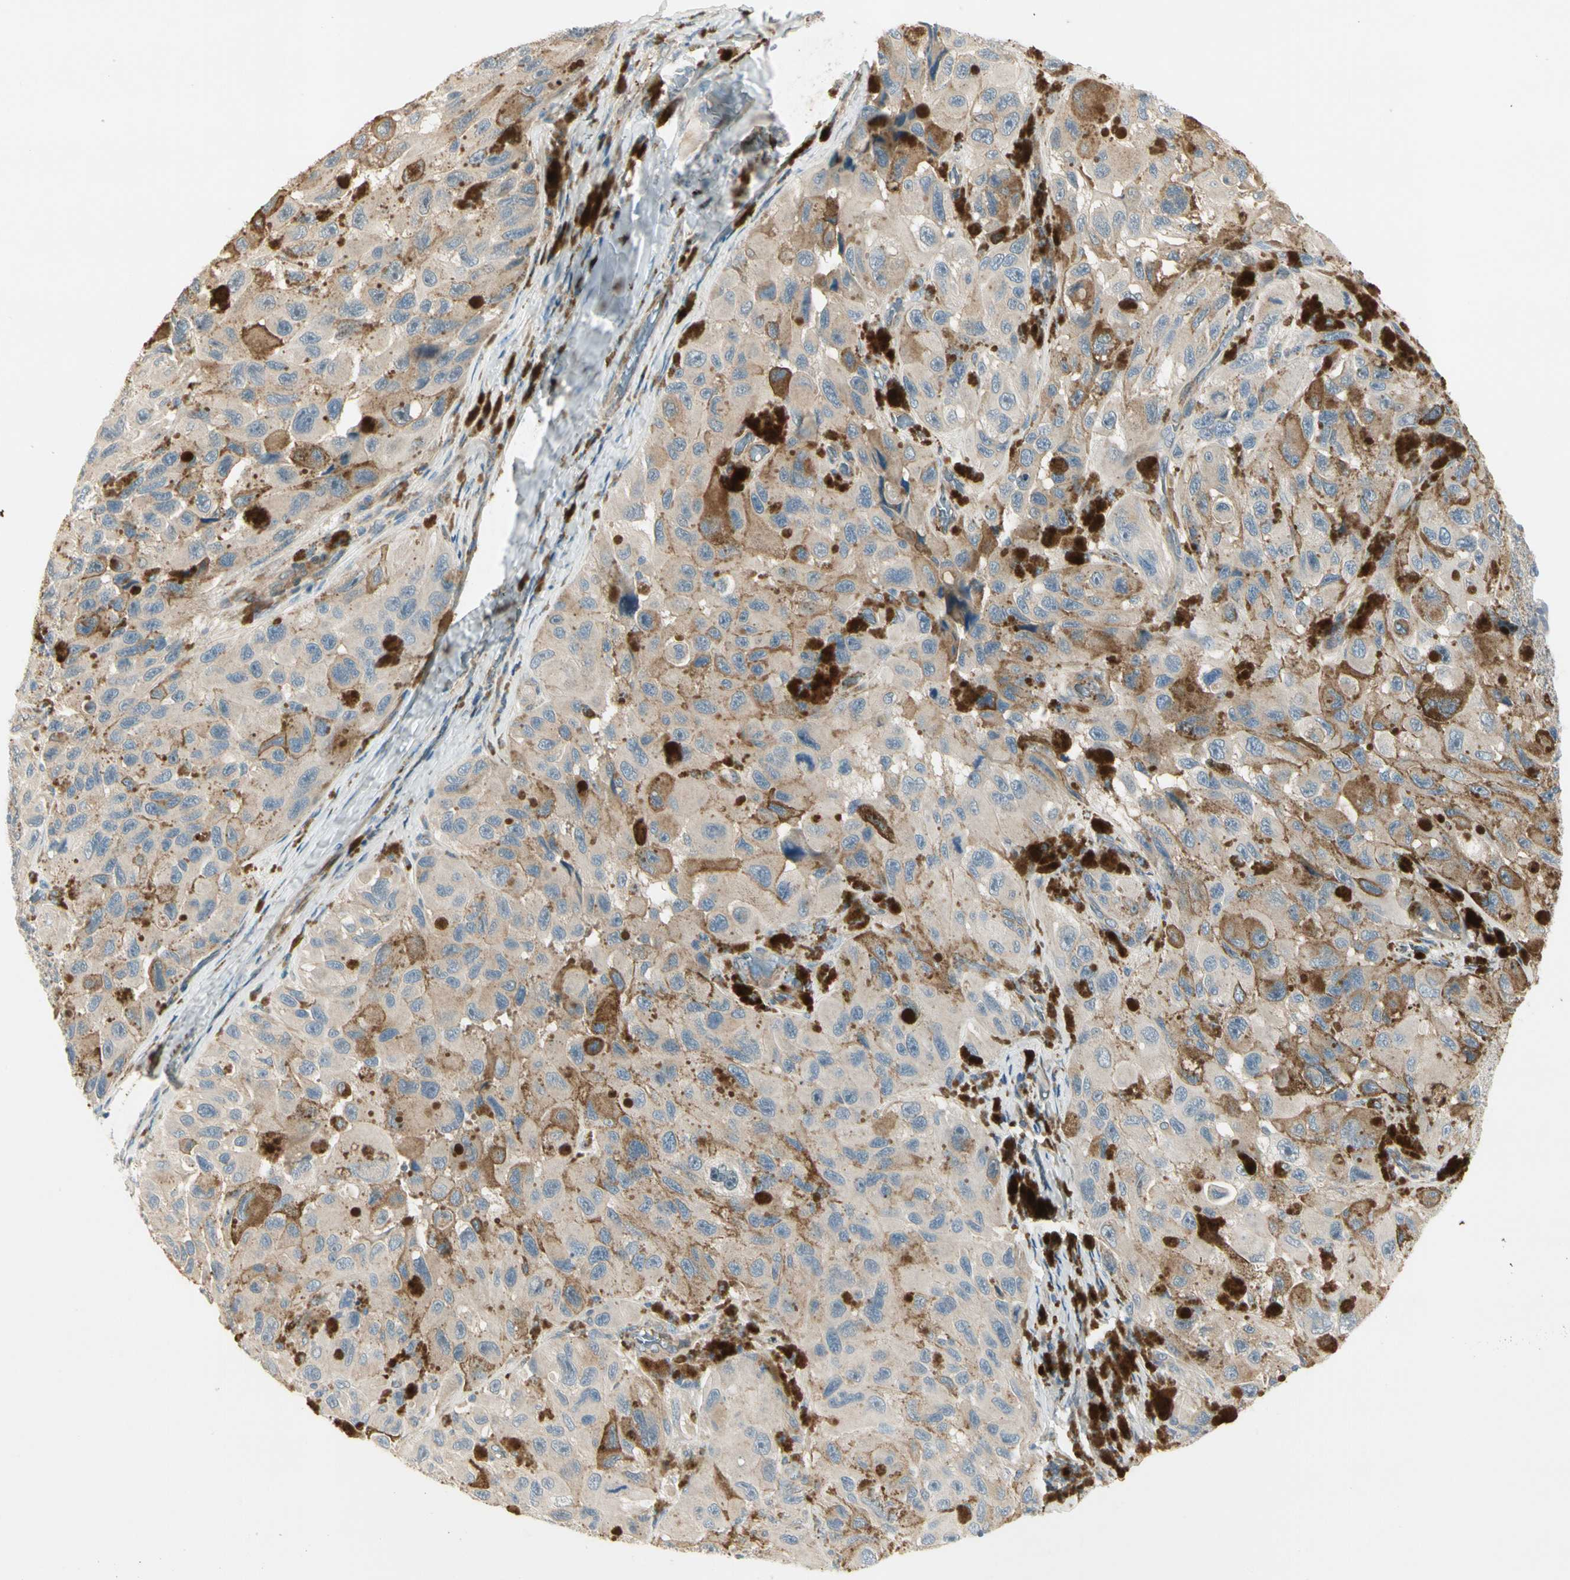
{"staining": {"intensity": "weak", "quantity": "25%-75%", "location": "cytoplasmic/membranous"}, "tissue": "melanoma", "cell_type": "Tumor cells", "image_type": "cancer", "snomed": [{"axis": "morphology", "description": "Malignant melanoma, NOS"}, {"axis": "topography", "description": "Skin"}], "caption": "Immunohistochemical staining of human melanoma displays low levels of weak cytoplasmic/membranous staining in approximately 25%-75% of tumor cells.", "gene": "ADGRA3", "patient": {"sex": "female", "age": 73}}